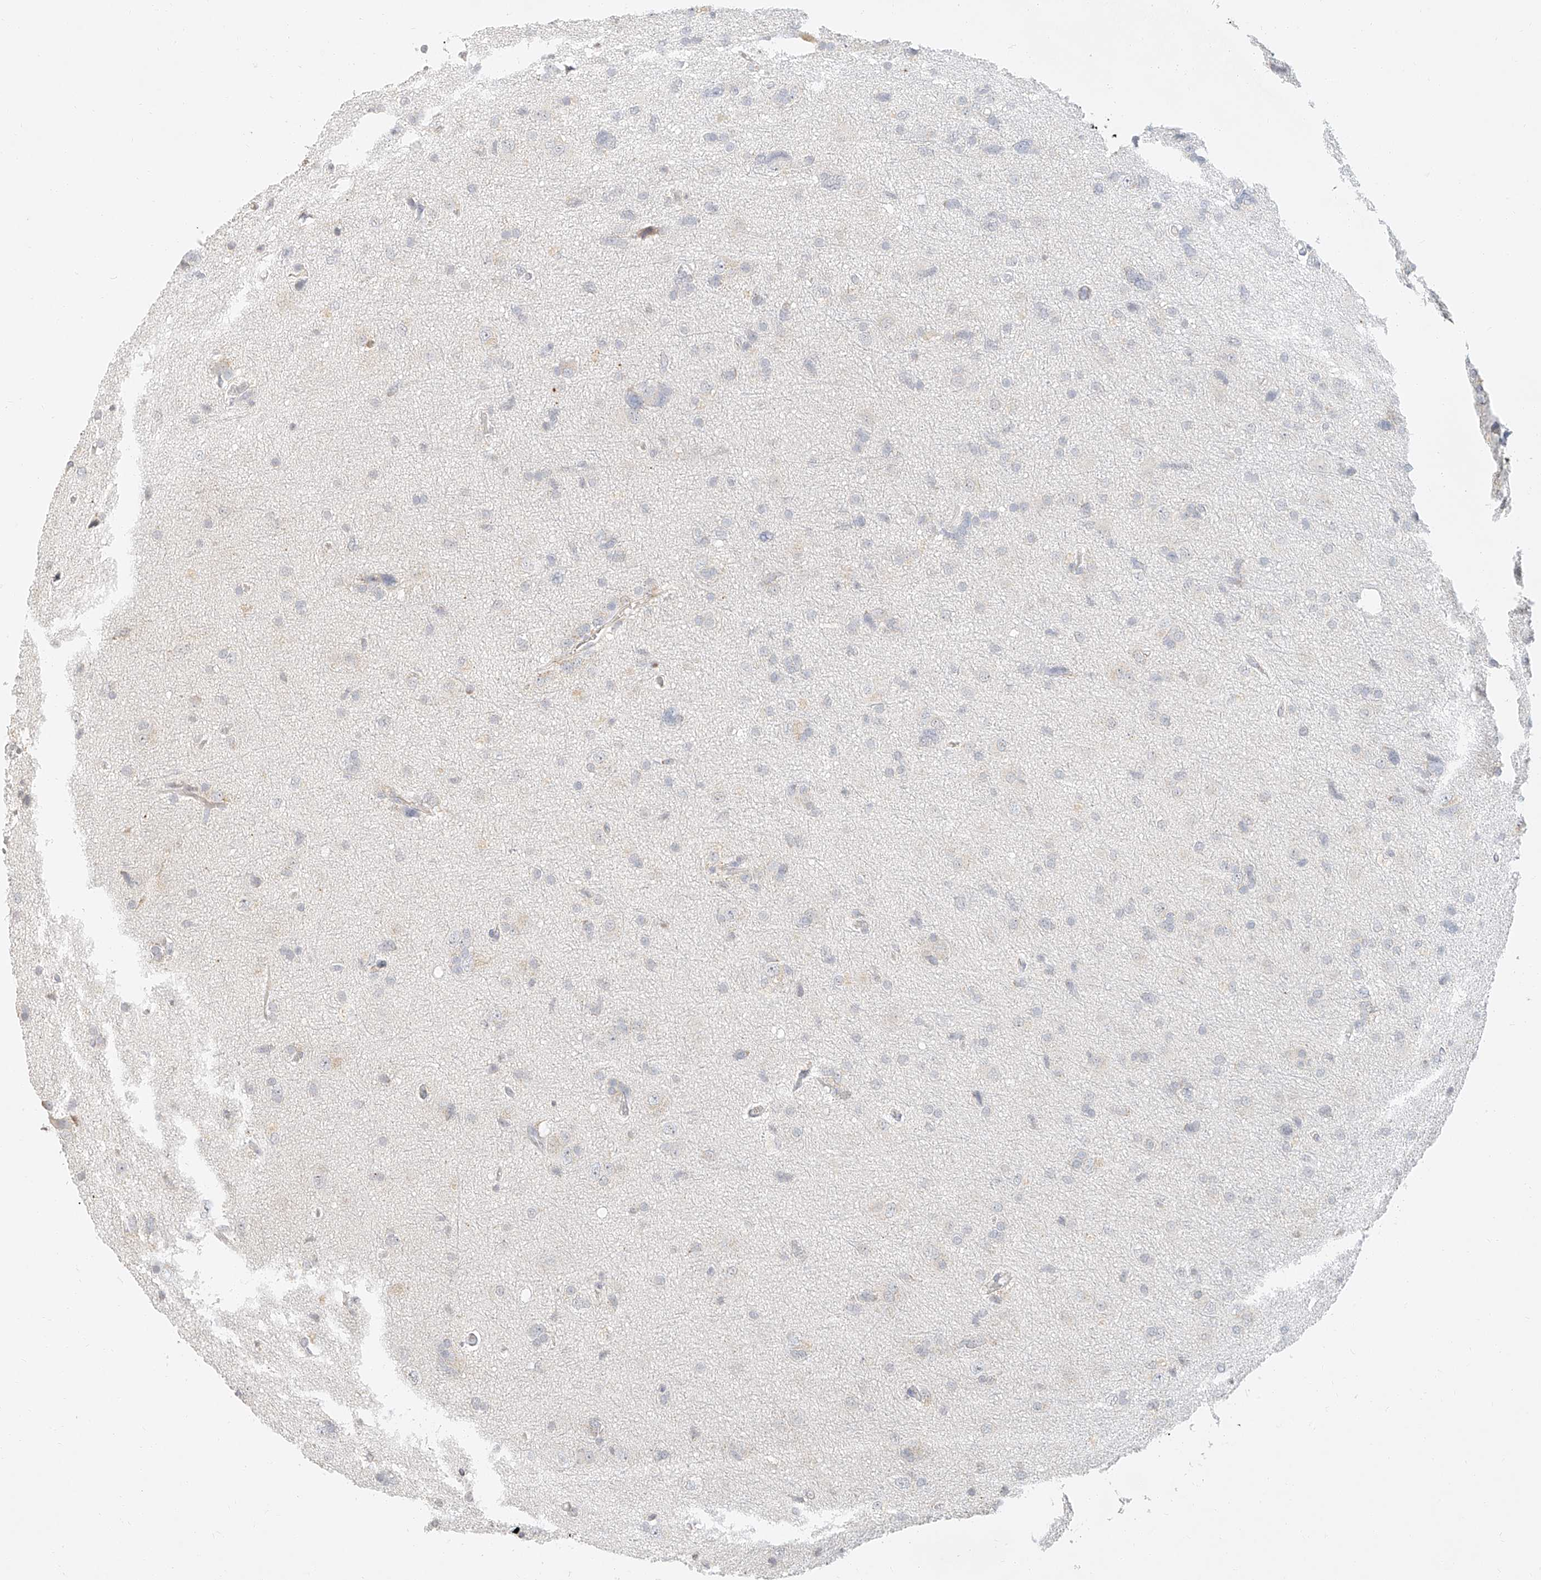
{"staining": {"intensity": "negative", "quantity": "none", "location": "none"}, "tissue": "glioma", "cell_type": "Tumor cells", "image_type": "cancer", "snomed": [{"axis": "morphology", "description": "Glioma, malignant, High grade"}, {"axis": "topography", "description": "Brain"}], "caption": "Immunohistochemical staining of glioma demonstrates no significant staining in tumor cells. Nuclei are stained in blue.", "gene": "CXorf58", "patient": {"sex": "female", "age": 59}}